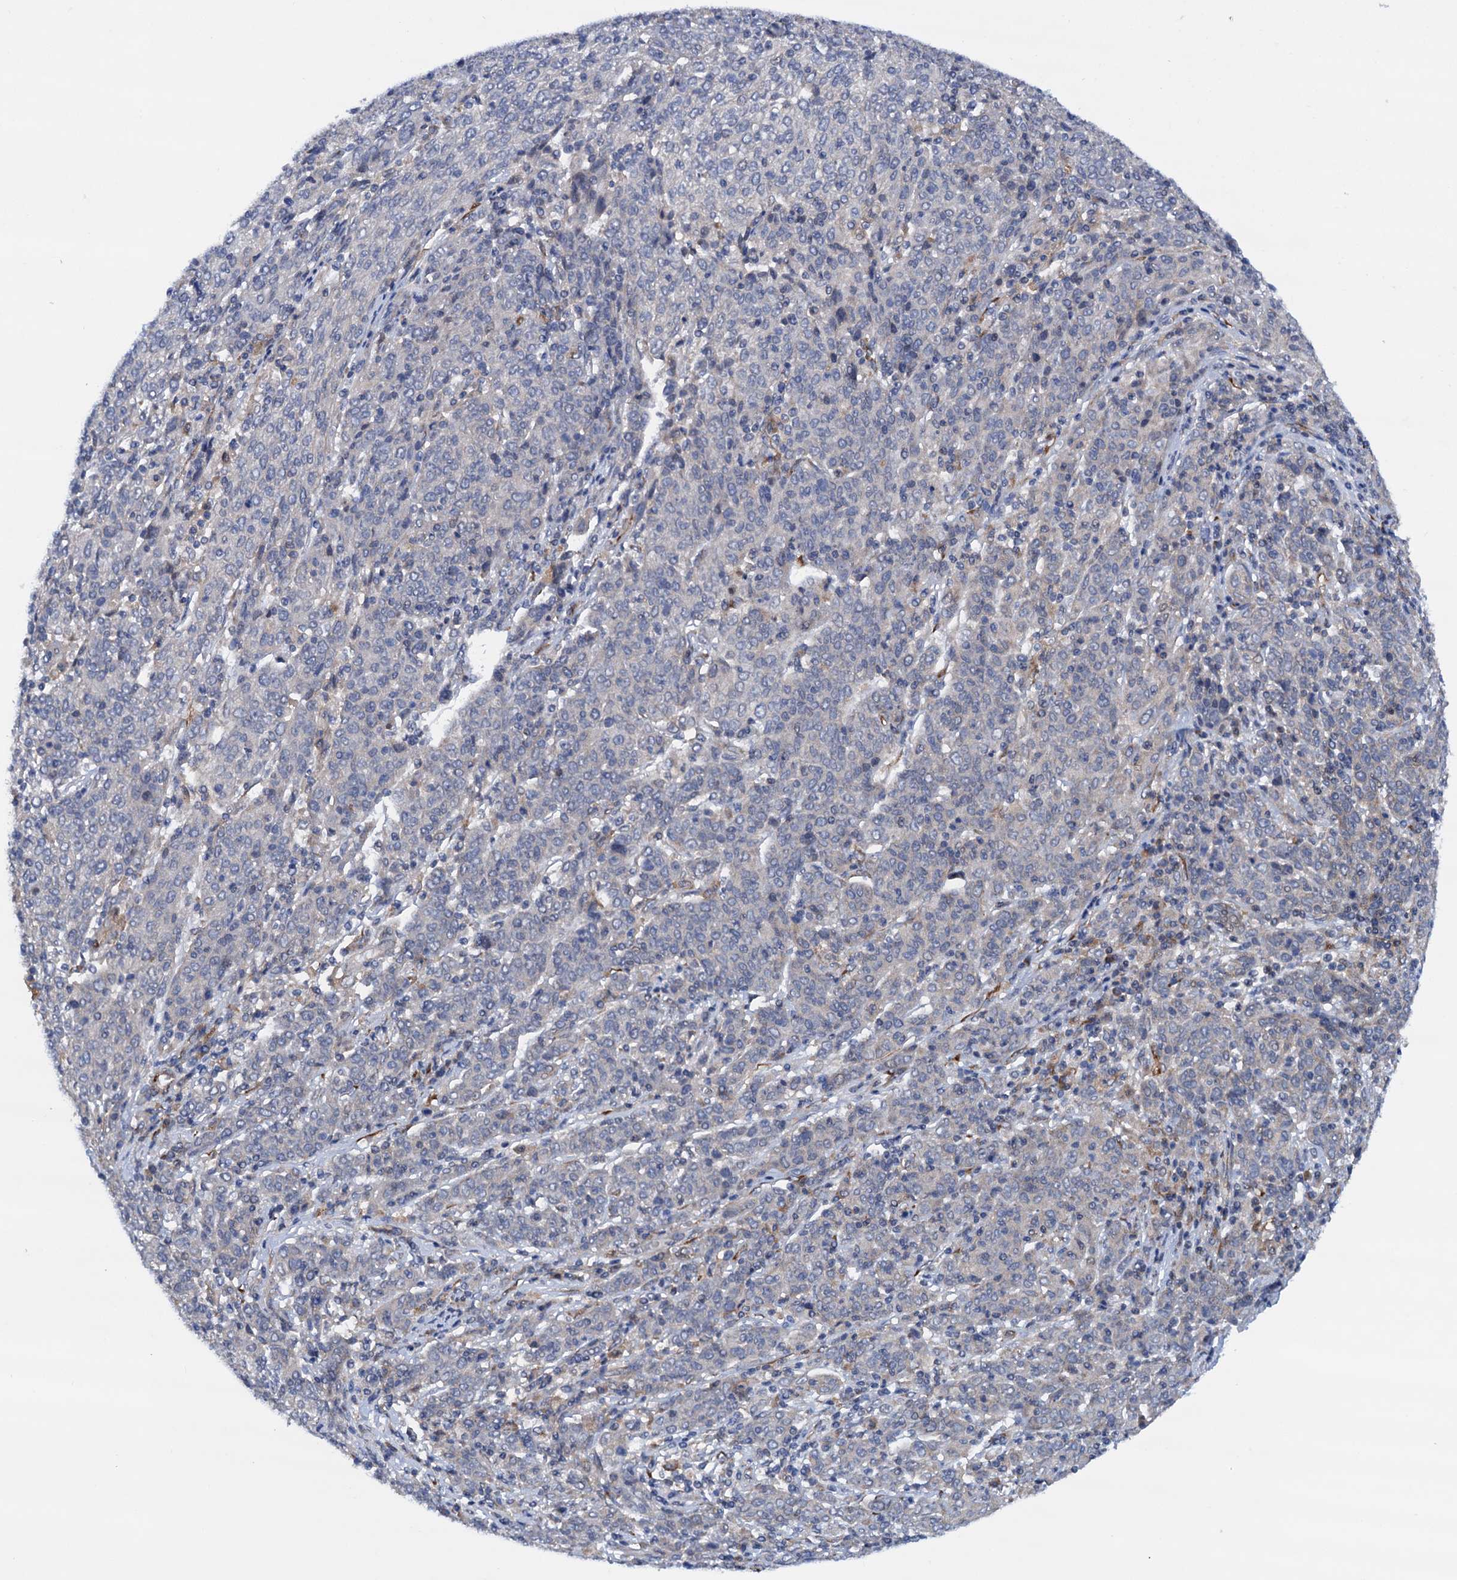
{"staining": {"intensity": "negative", "quantity": "none", "location": "none"}, "tissue": "cervical cancer", "cell_type": "Tumor cells", "image_type": "cancer", "snomed": [{"axis": "morphology", "description": "Squamous cell carcinoma, NOS"}, {"axis": "topography", "description": "Cervix"}], "caption": "There is no significant expression in tumor cells of cervical cancer (squamous cell carcinoma).", "gene": "RASSF9", "patient": {"sex": "female", "age": 67}}